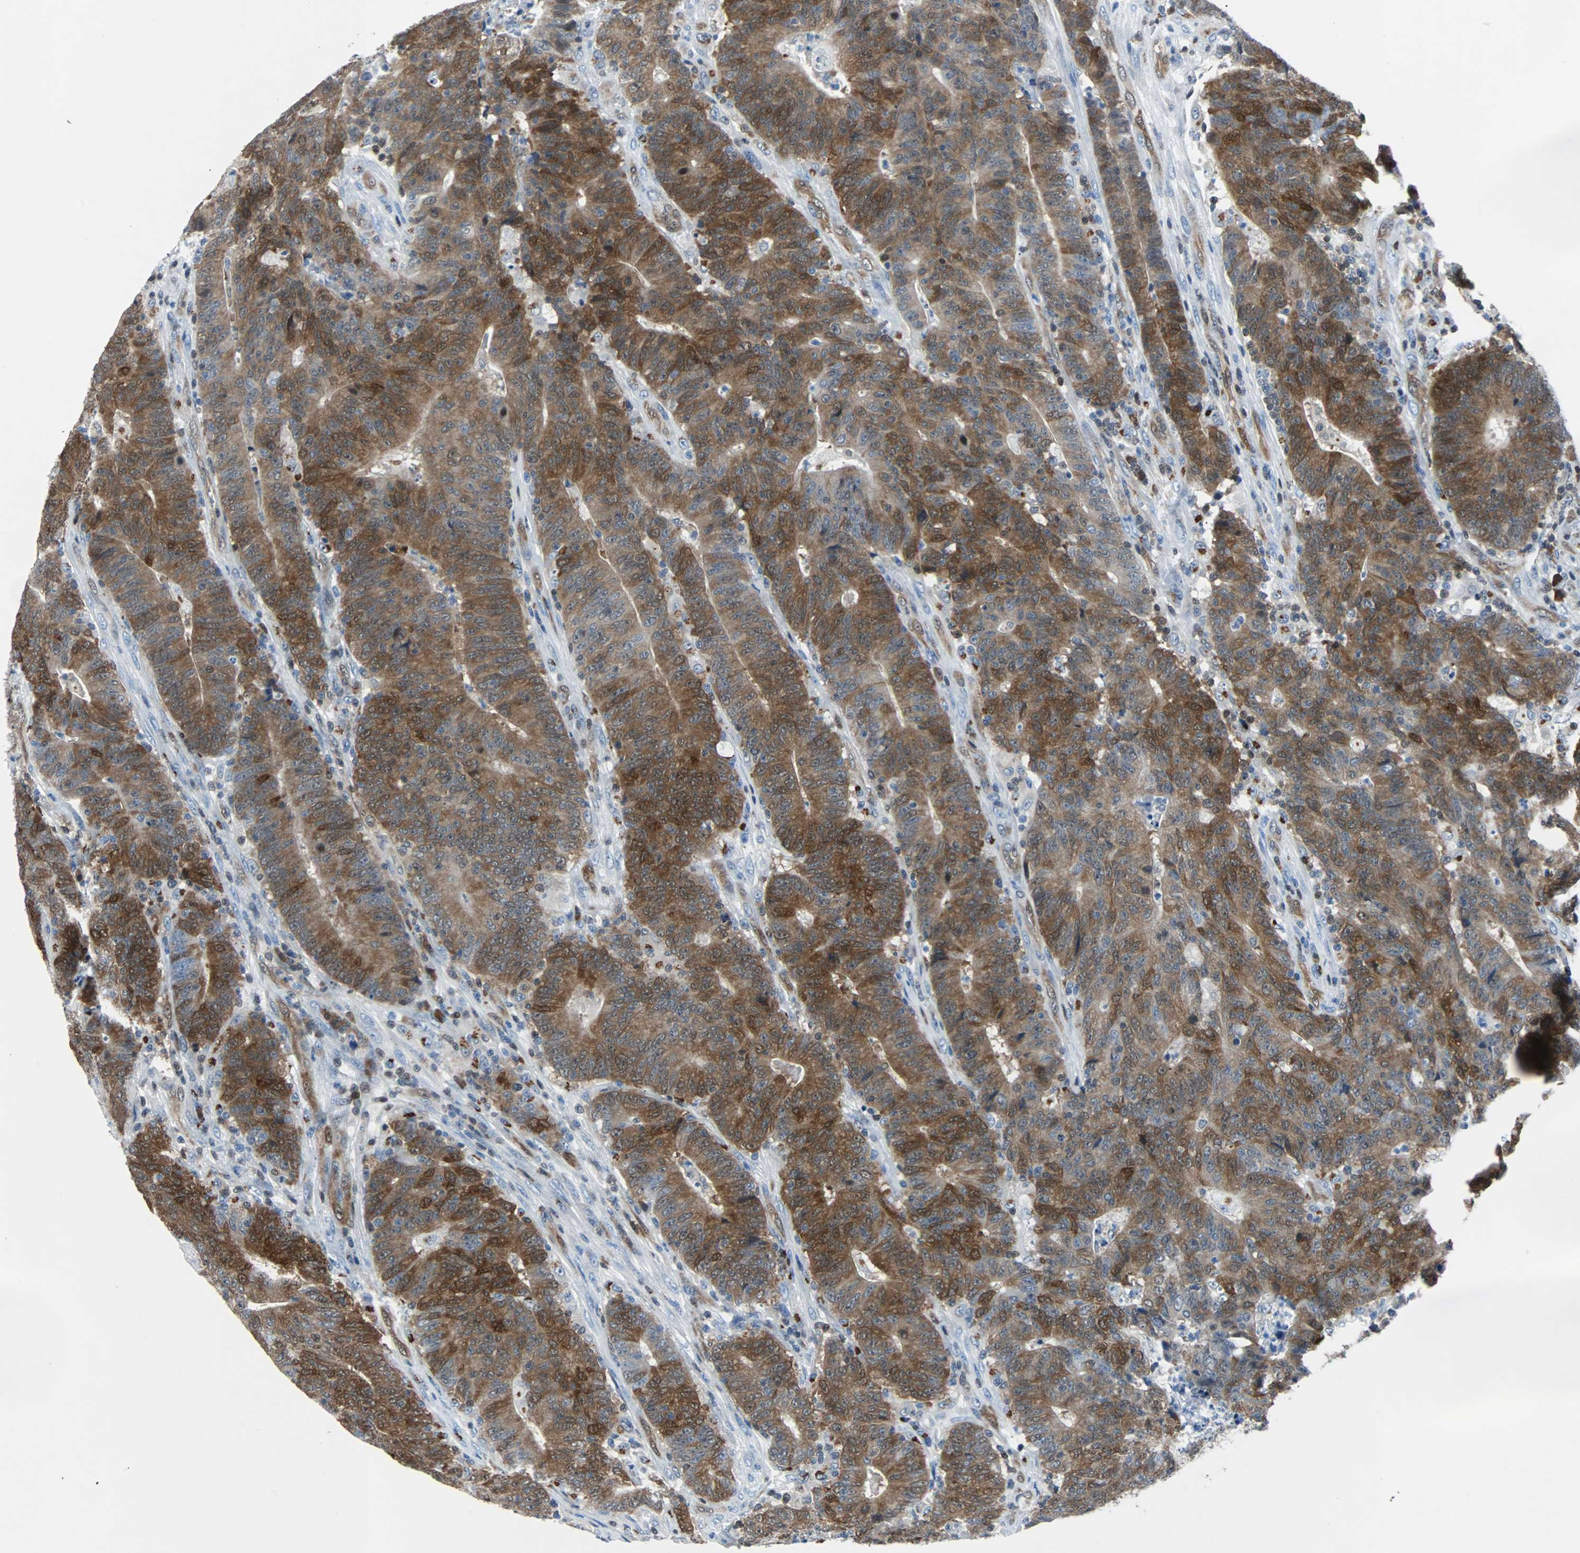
{"staining": {"intensity": "moderate", "quantity": ">75%", "location": "cytoplasmic/membranous,nuclear"}, "tissue": "colorectal cancer", "cell_type": "Tumor cells", "image_type": "cancer", "snomed": [{"axis": "morphology", "description": "Normal tissue, NOS"}, {"axis": "morphology", "description": "Adenocarcinoma, NOS"}, {"axis": "topography", "description": "Colon"}], "caption": "Protein staining of colorectal cancer (adenocarcinoma) tissue shows moderate cytoplasmic/membranous and nuclear positivity in approximately >75% of tumor cells.", "gene": "MAP2K6", "patient": {"sex": "female", "age": 75}}